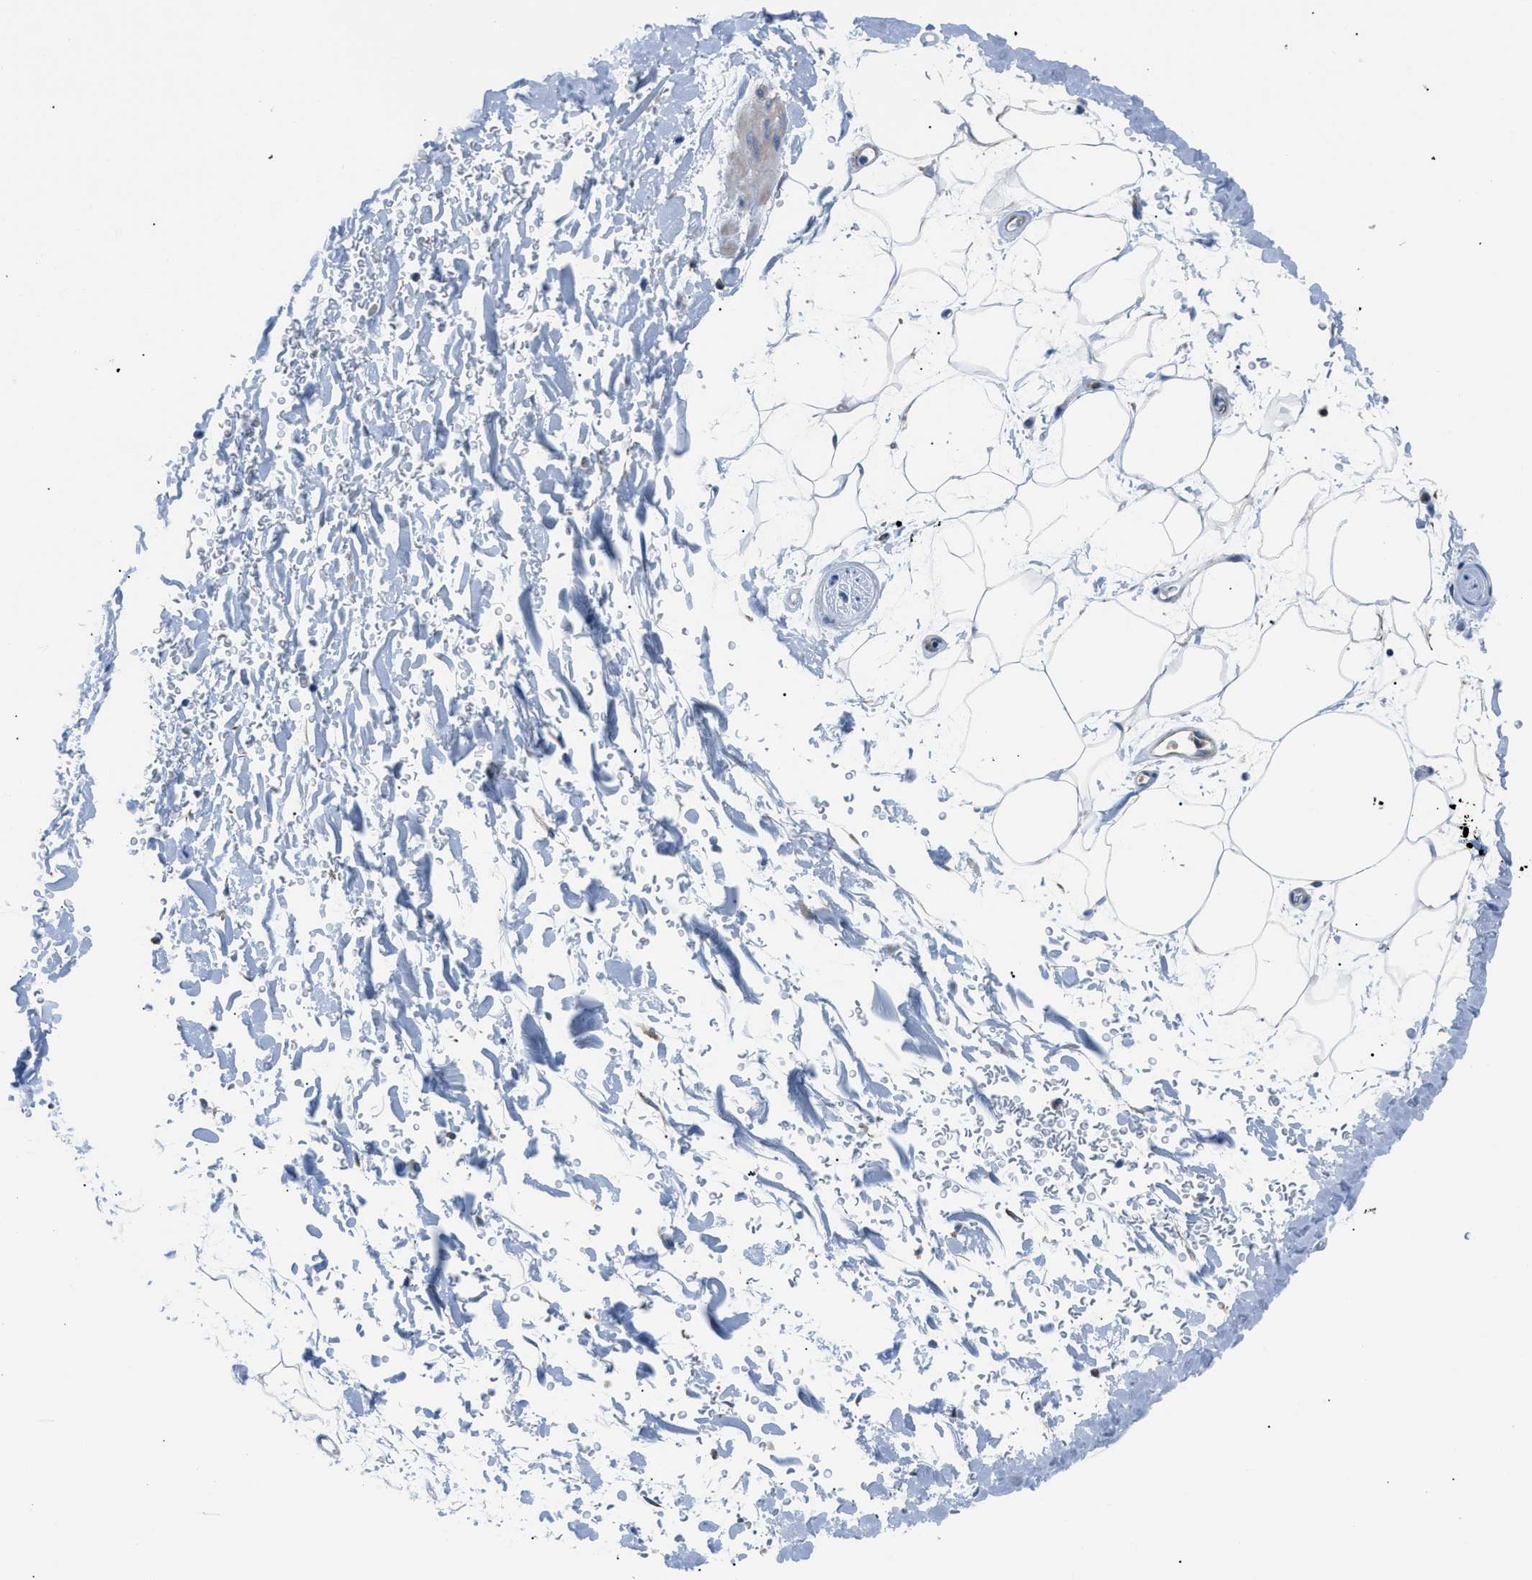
{"staining": {"intensity": "negative", "quantity": "none", "location": "none"}, "tissue": "adipose tissue", "cell_type": "Adipocytes", "image_type": "normal", "snomed": [{"axis": "morphology", "description": "Normal tissue, NOS"}, {"axis": "topography", "description": "Soft tissue"}], "caption": "High power microscopy micrograph of an IHC micrograph of benign adipose tissue, revealing no significant staining in adipocytes.", "gene": "ITPR1", "patient": {"sex": "male", "age": 72}}